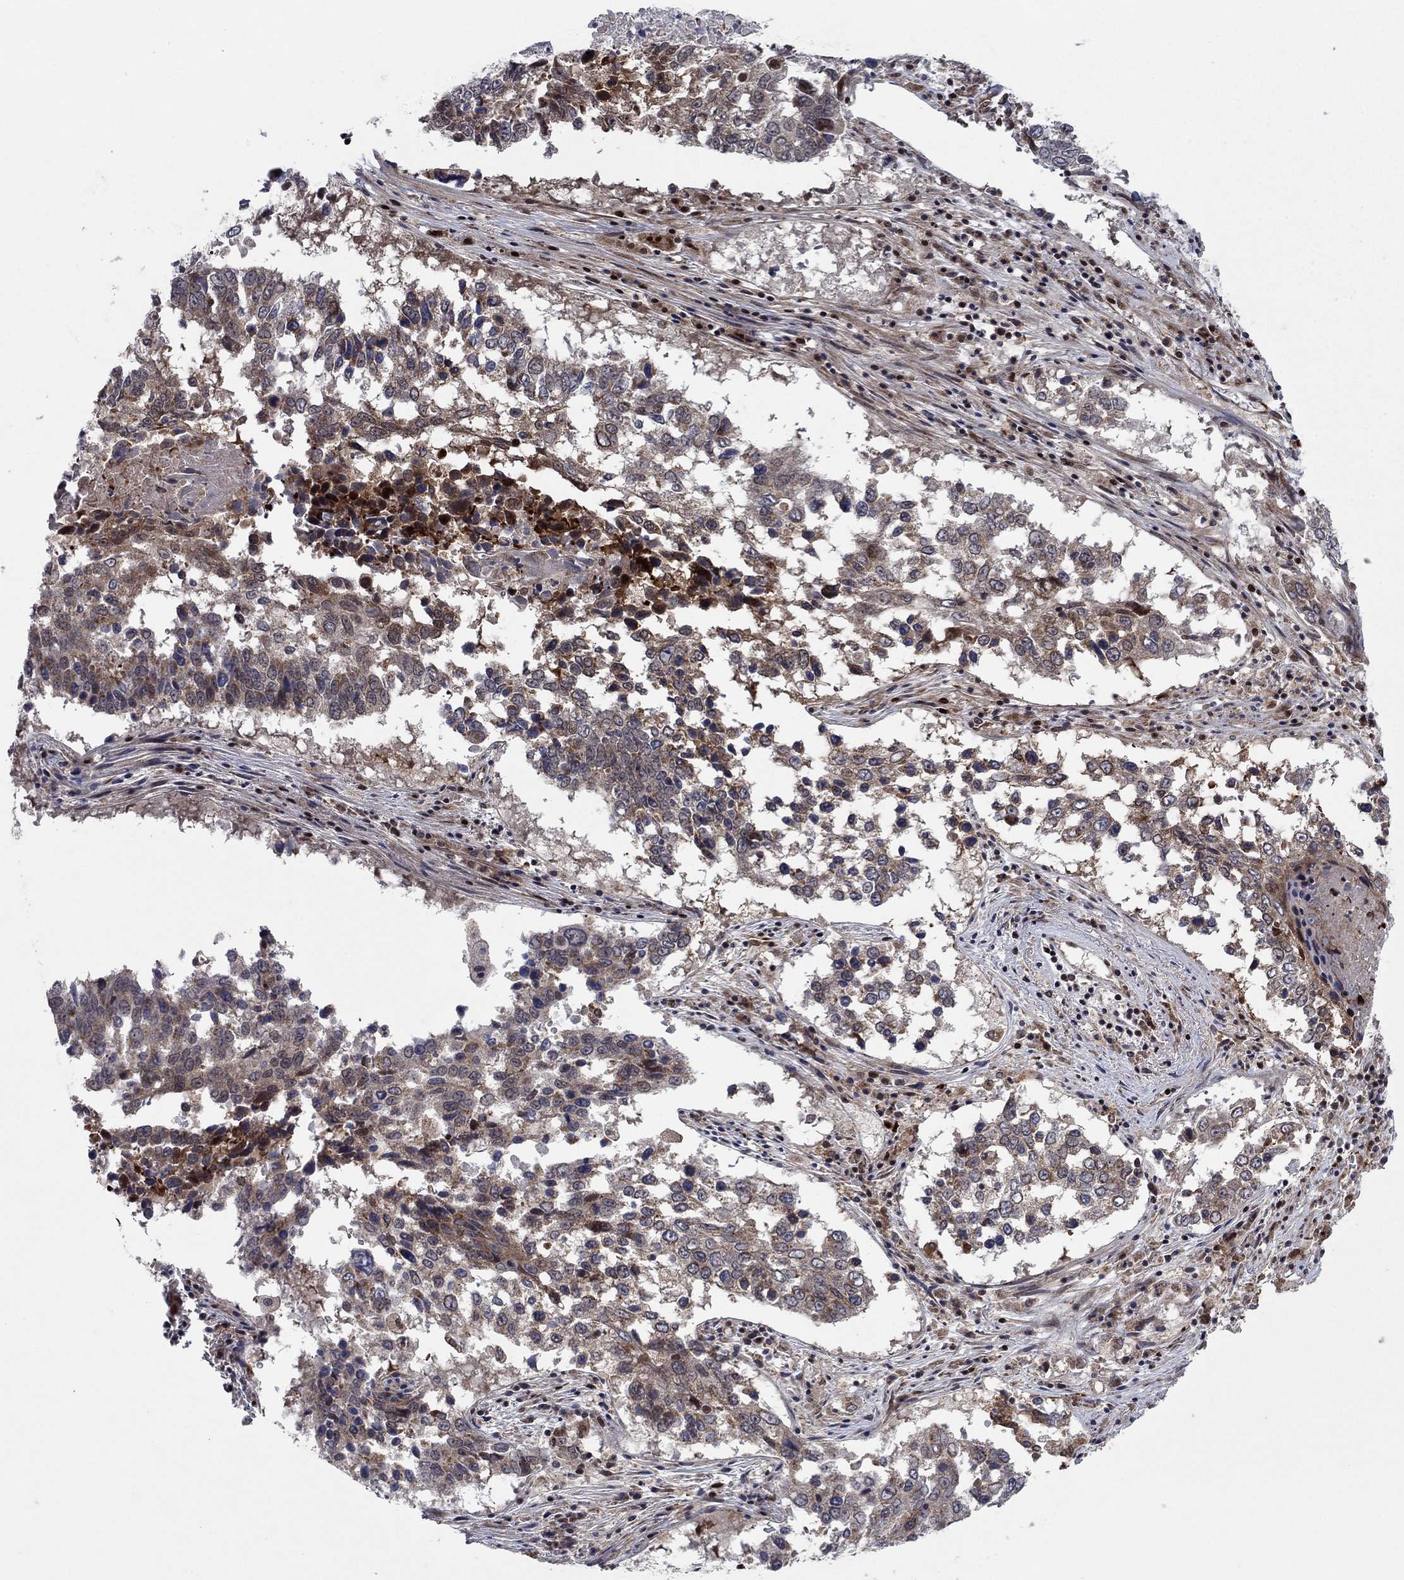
{"staining": {"intensity": "moderate", "quantity": "<25%", "location": "cytoplasmic/membranous"}, "tissue": "lung cancer", "cell_type": "Tumor cells", "image_type": "cancer", "snomed": [{"axis": "morphology", "description": "Squamous cell carcinoma, NOS"}, {"axis": "topography", "description": "Lung"}], "caption": "Lung squamous cell carcinoma stained with a protein marker shows moderate staining in tumor cells.", "gene": "PRICKLE4", "patient": {"sex": "male", "age": 82}}